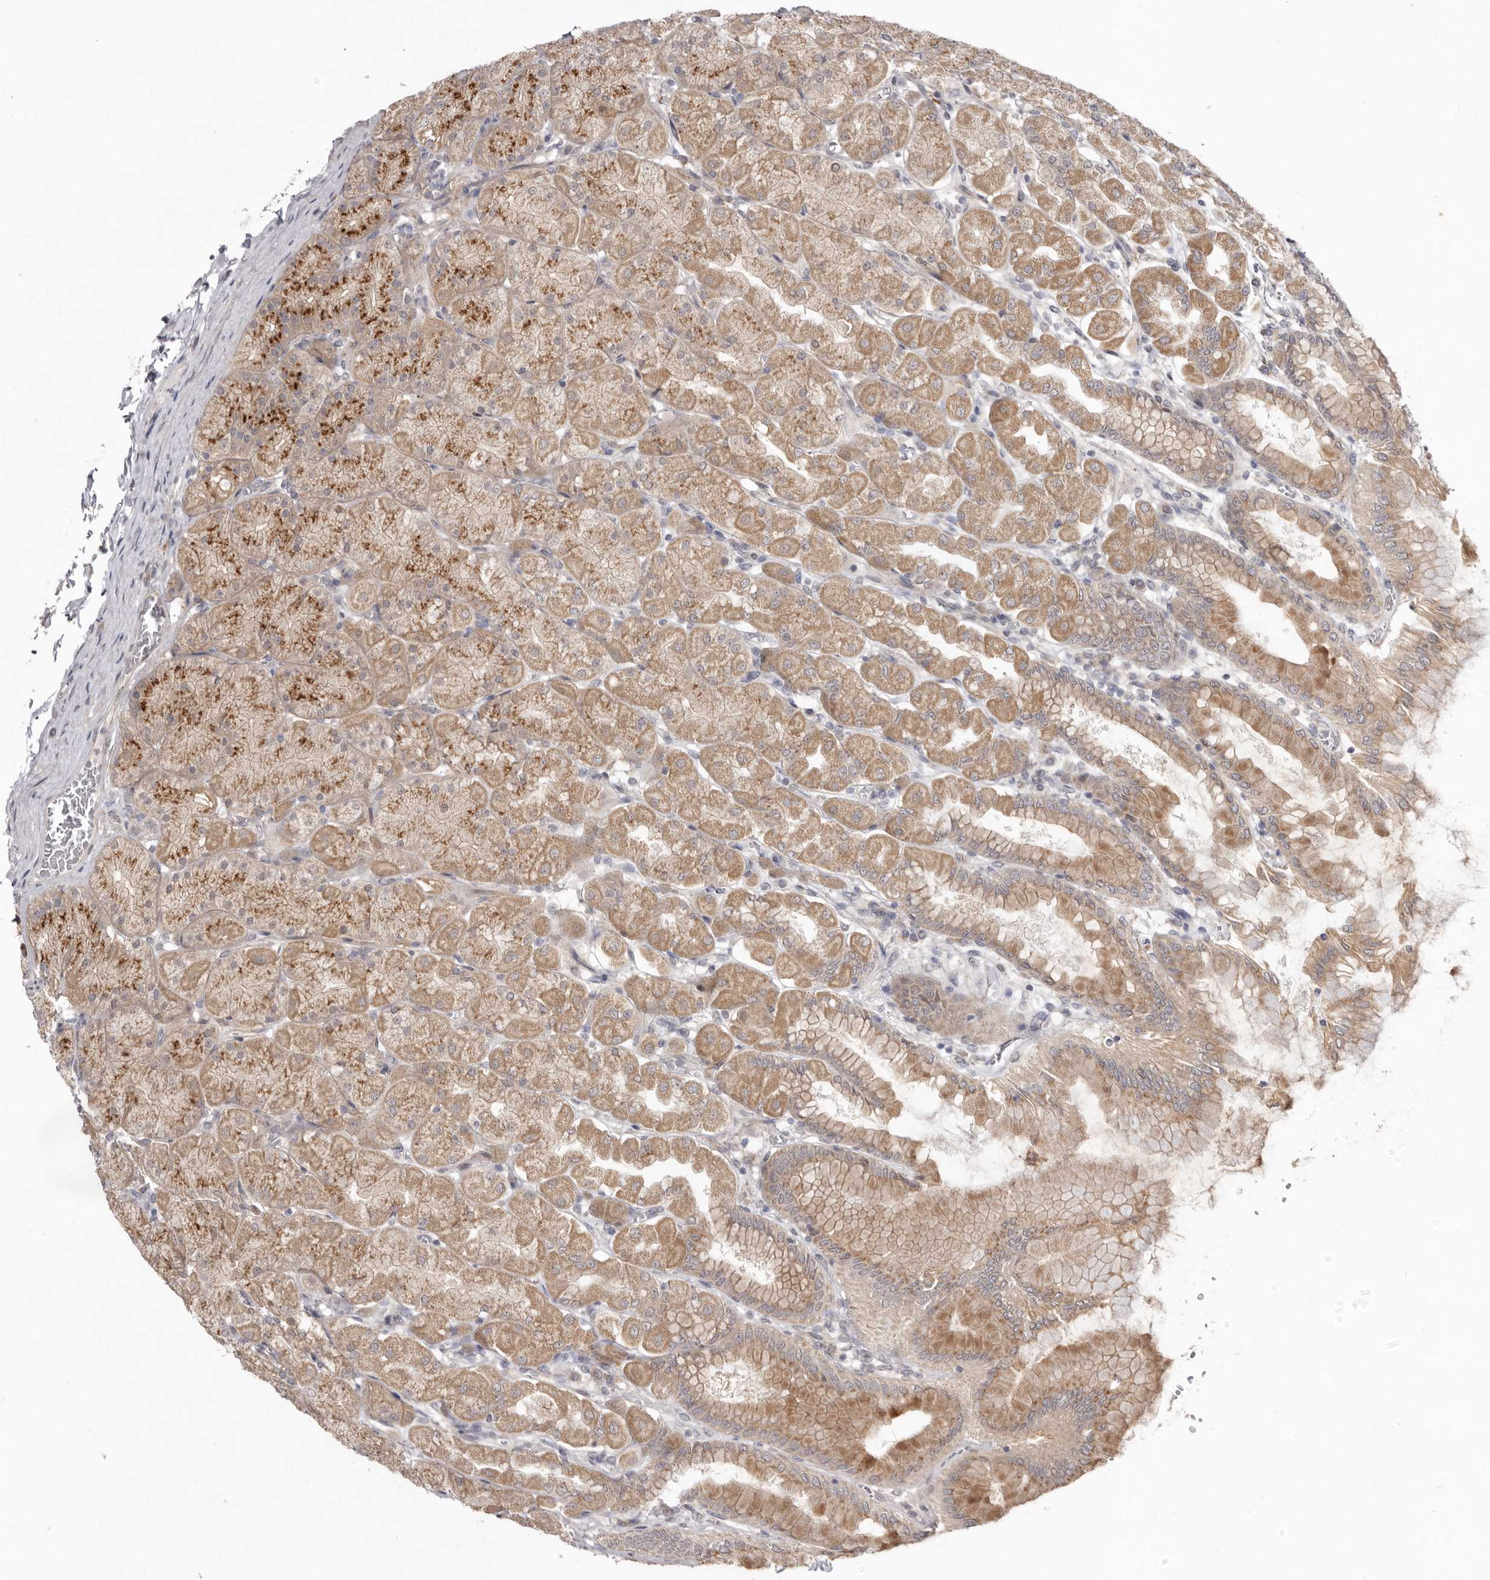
{"staining": {"intensity": "moderate", "quantity": ">75%", "location": "cytoplasmic/membranous"}, "tissue": "stomach", "cell_type": "Glandular cells", "image_type": "normal", "snomed": [{"axis": "morphology", "description": "Normal tissue, NOS"}, {"axis": "topography", "description": "Stomach, upper"}], "caption": "High-magnification brightfield microscopy of unremarkable stomach stained with DAB (brown) and counterstained with hematoxylin (blue). glandular cells exhibit moderate cytoplasmic/membranous expression is identified in about>75% of cells. (Stains: DAB (3,3'-diaminobenzidine) in brown, nuclei in blue, Microscopy: brightfield microscopy at high magnification).", "gene": "NSUN4", "patient": {"sex": "female", "age": 56}}